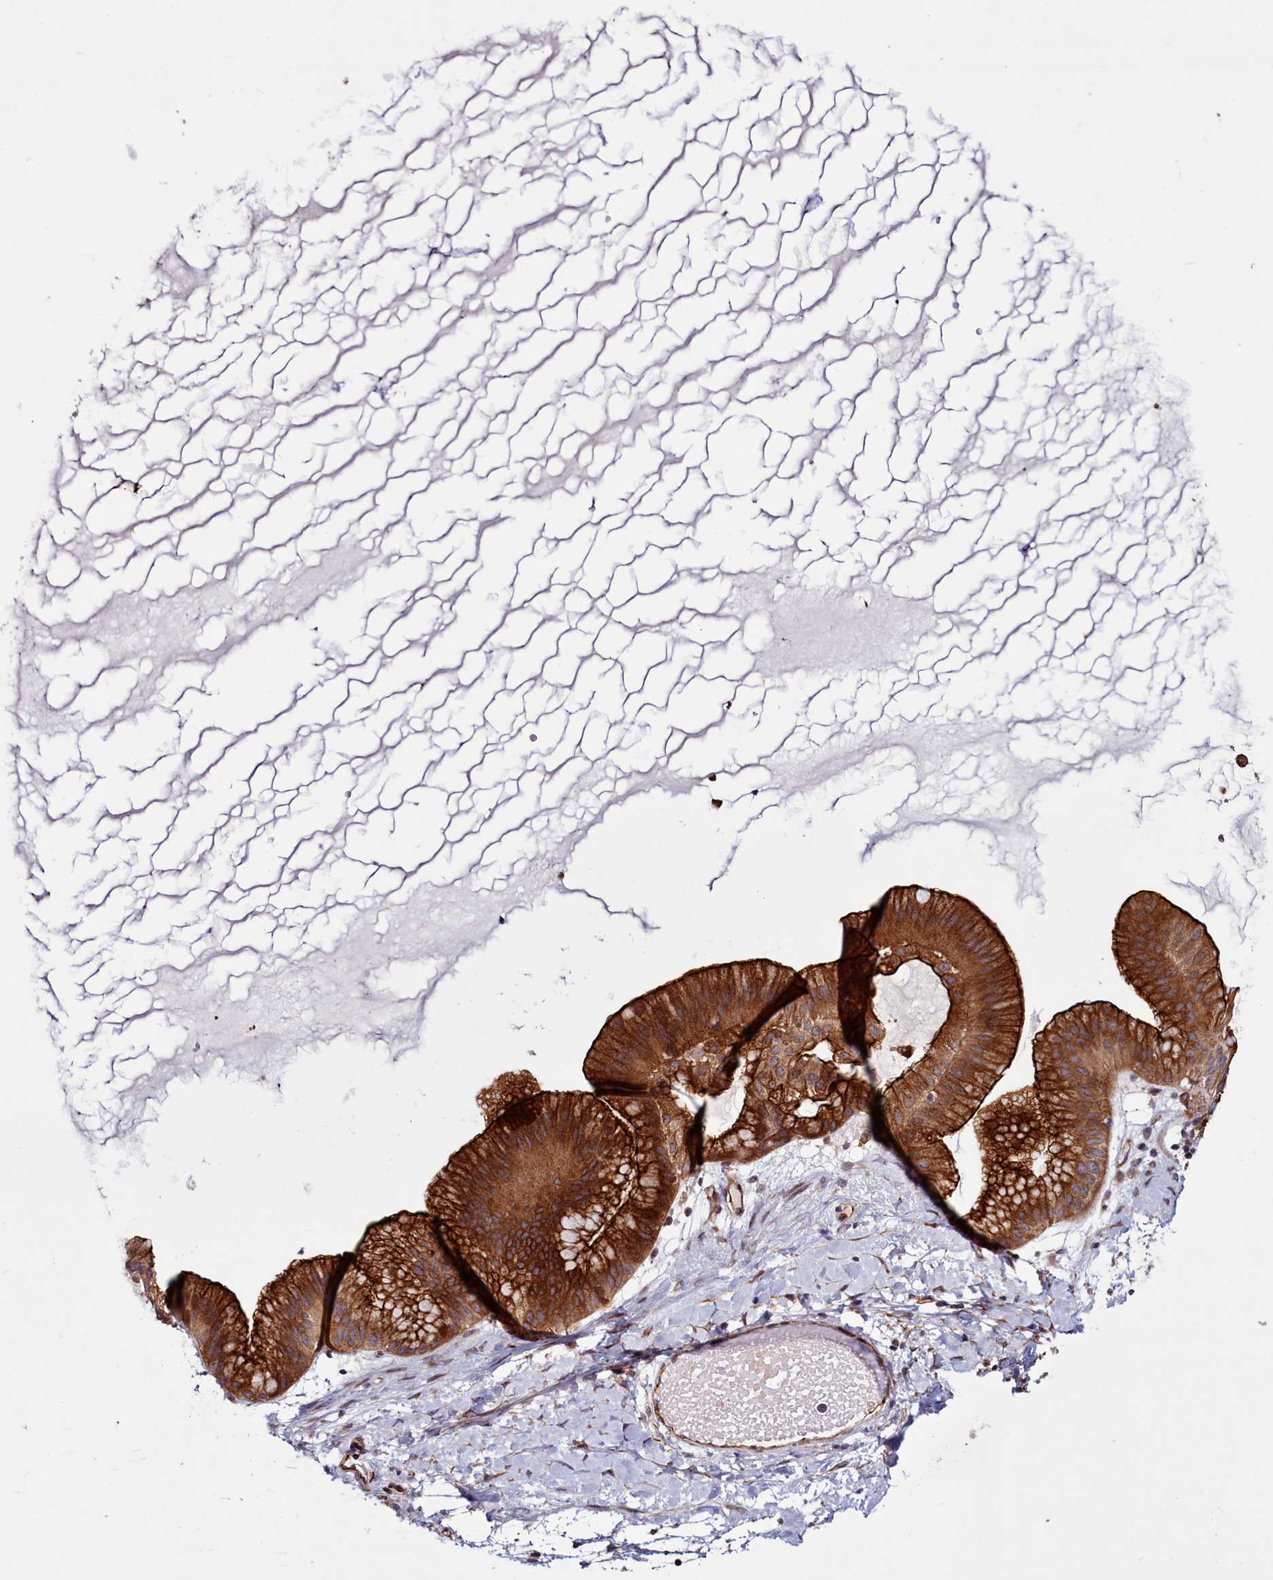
{"staining": {"intensity": "strong", "quantity": ">75%", "location": "cytoplasmic/membranous"}, "tissue": "ovarian cancer", "cell_type": "Tumor cells", "image_type": "cancer", "snomed": [{"axis": "morphology", "description": "Cystadenocarcinoma, mucinous, NOS"}, {"axis": "topography", "description": "Ovary"}], "caption": "Immunohistochemical staining of ovarian cancer demonstrates strong cytoplasmic/membranous protein staining in about >75% of tumor cells.", "gene": "MCRIP1", "patient": {"sex": "female", "age": 61}}